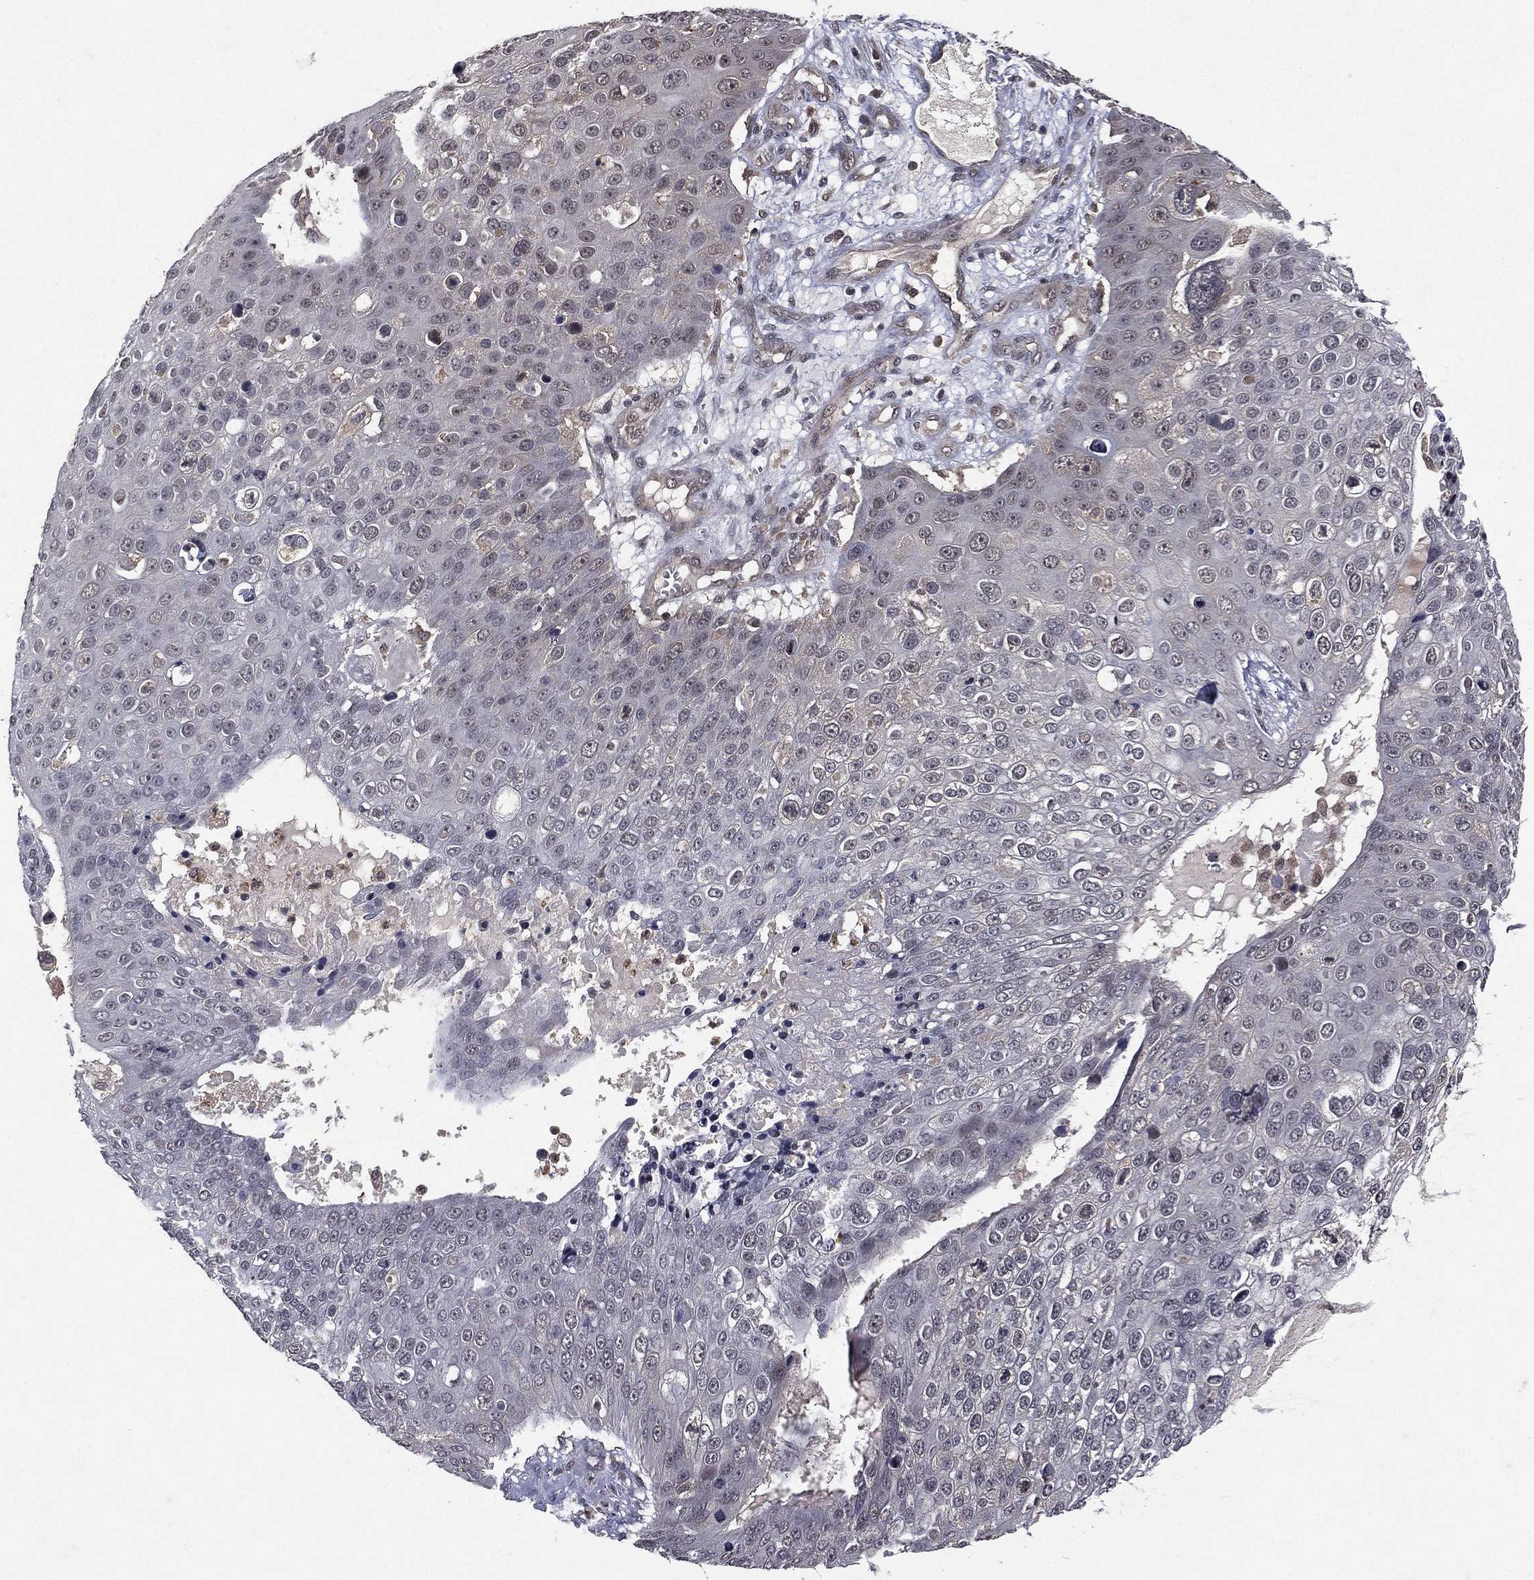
{"staining": {"intensity": "negative", "quantity": "none", "location": "none"}, "tissue": "skin cancer", "cell_type": "Tumor cells", "image_type": "cancer", "snomed": [{"axis": "morphology", "description": "Squamous cell carcinoma, NOS"}, {"axis": "topography", "description": "Skin"}], "caption": "The immunohistochemistry micrograph has no significant staining in tumor cells of skin cancer tissue.", "gene": "ATG4B", "patient": {"sex": "male", "age": 71}}